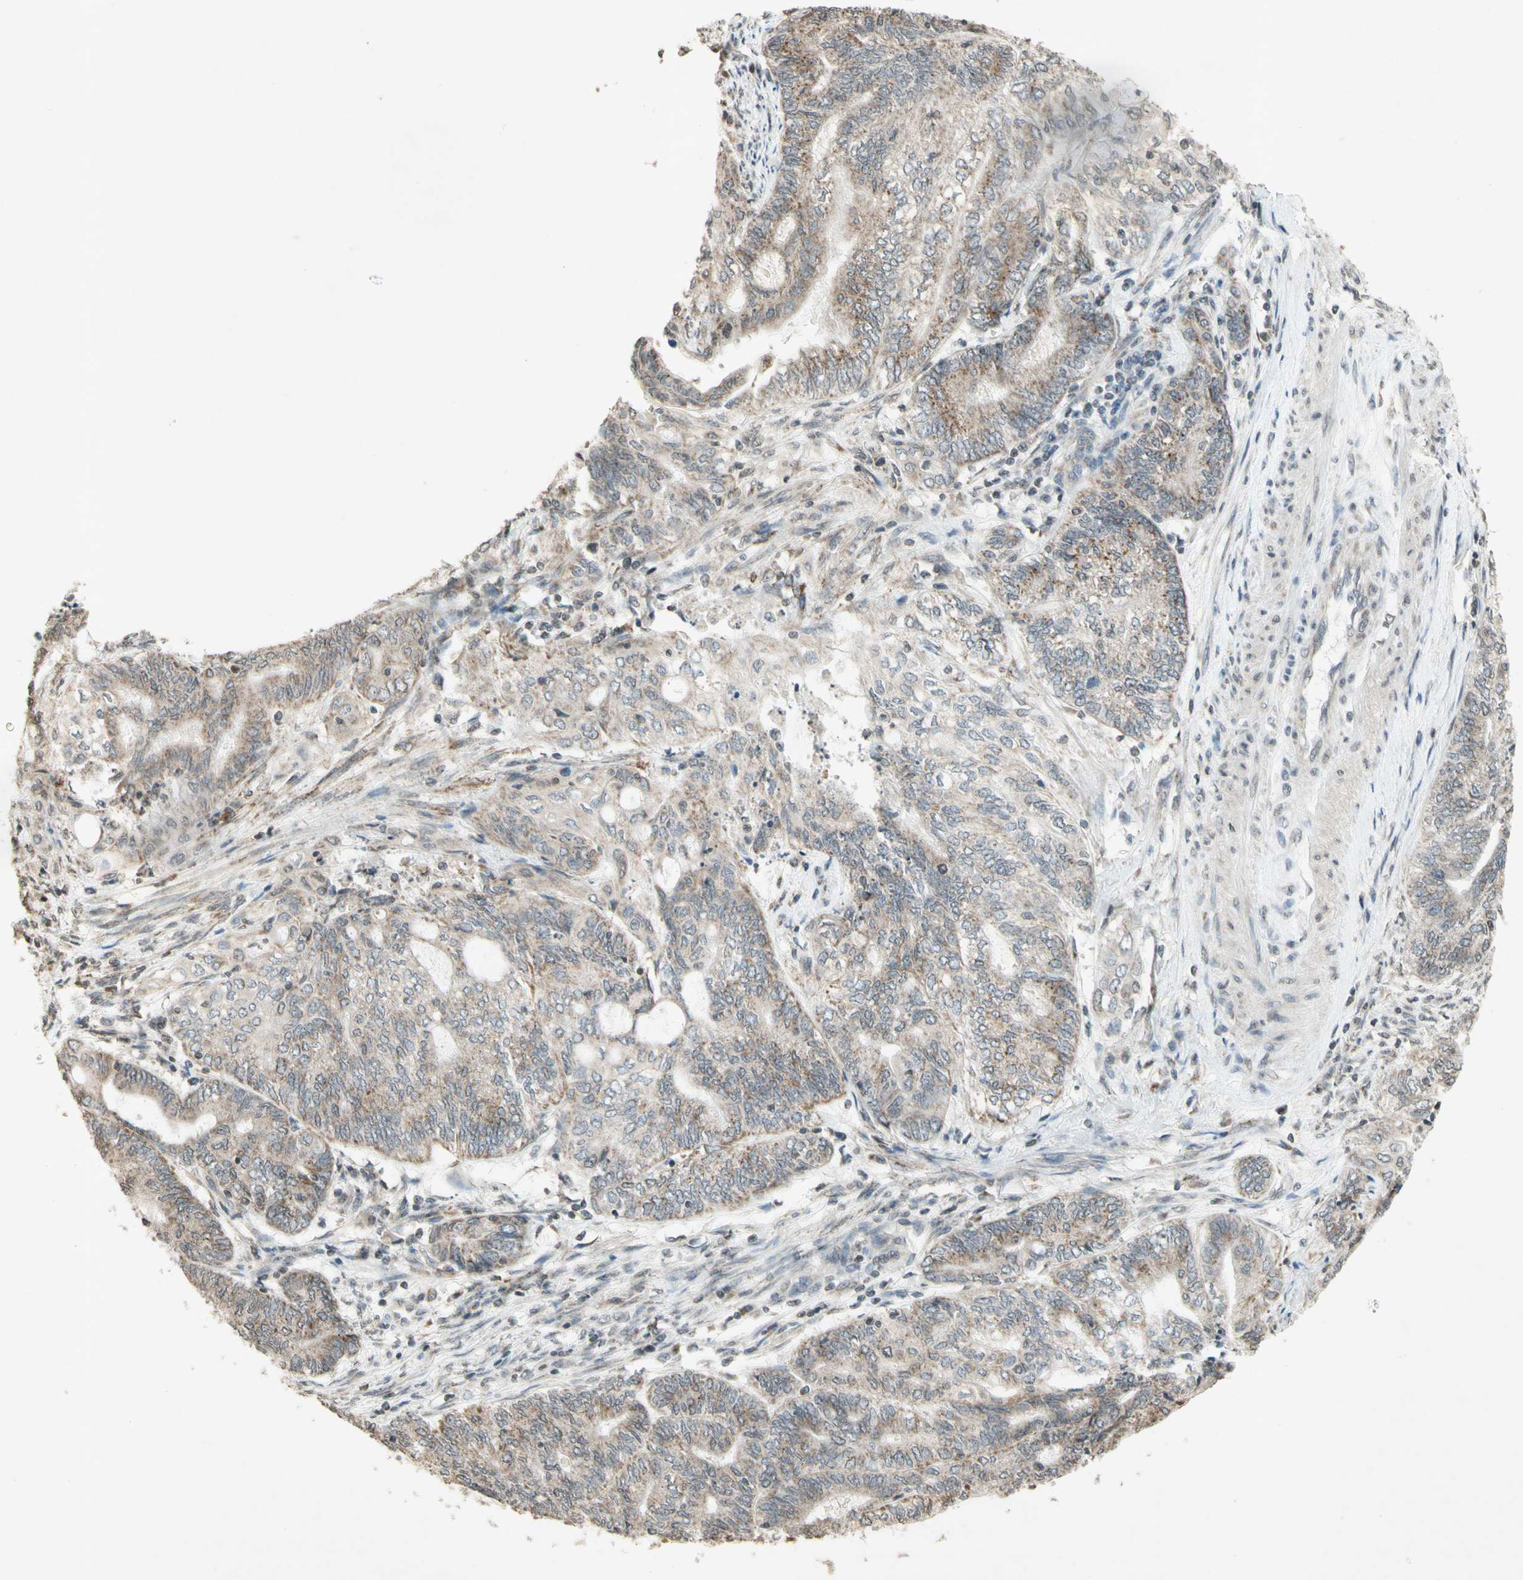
{"staining": {"intensity": "weak", "quantity": "25%-75%", "location": "cytoplasmic/membranous"}, "tissue": "endometrial cancer", "cell_type": "Tumor cells", "image_type": "cancer", "snomed": [{"axis": "morphology", "description": "Adenocarcinoma, NOS"}, {"axis": "topography", "description": "Uterus"}, {"axis": "topography", "description": "Endometrium"}], "caption": "A brown stain shows weak cytoplasmic/membranous positivity of a protein in endometrial cancer tumor cells.", "gene": "CCNI", "patient": {"sex": "female", "age": 70}}